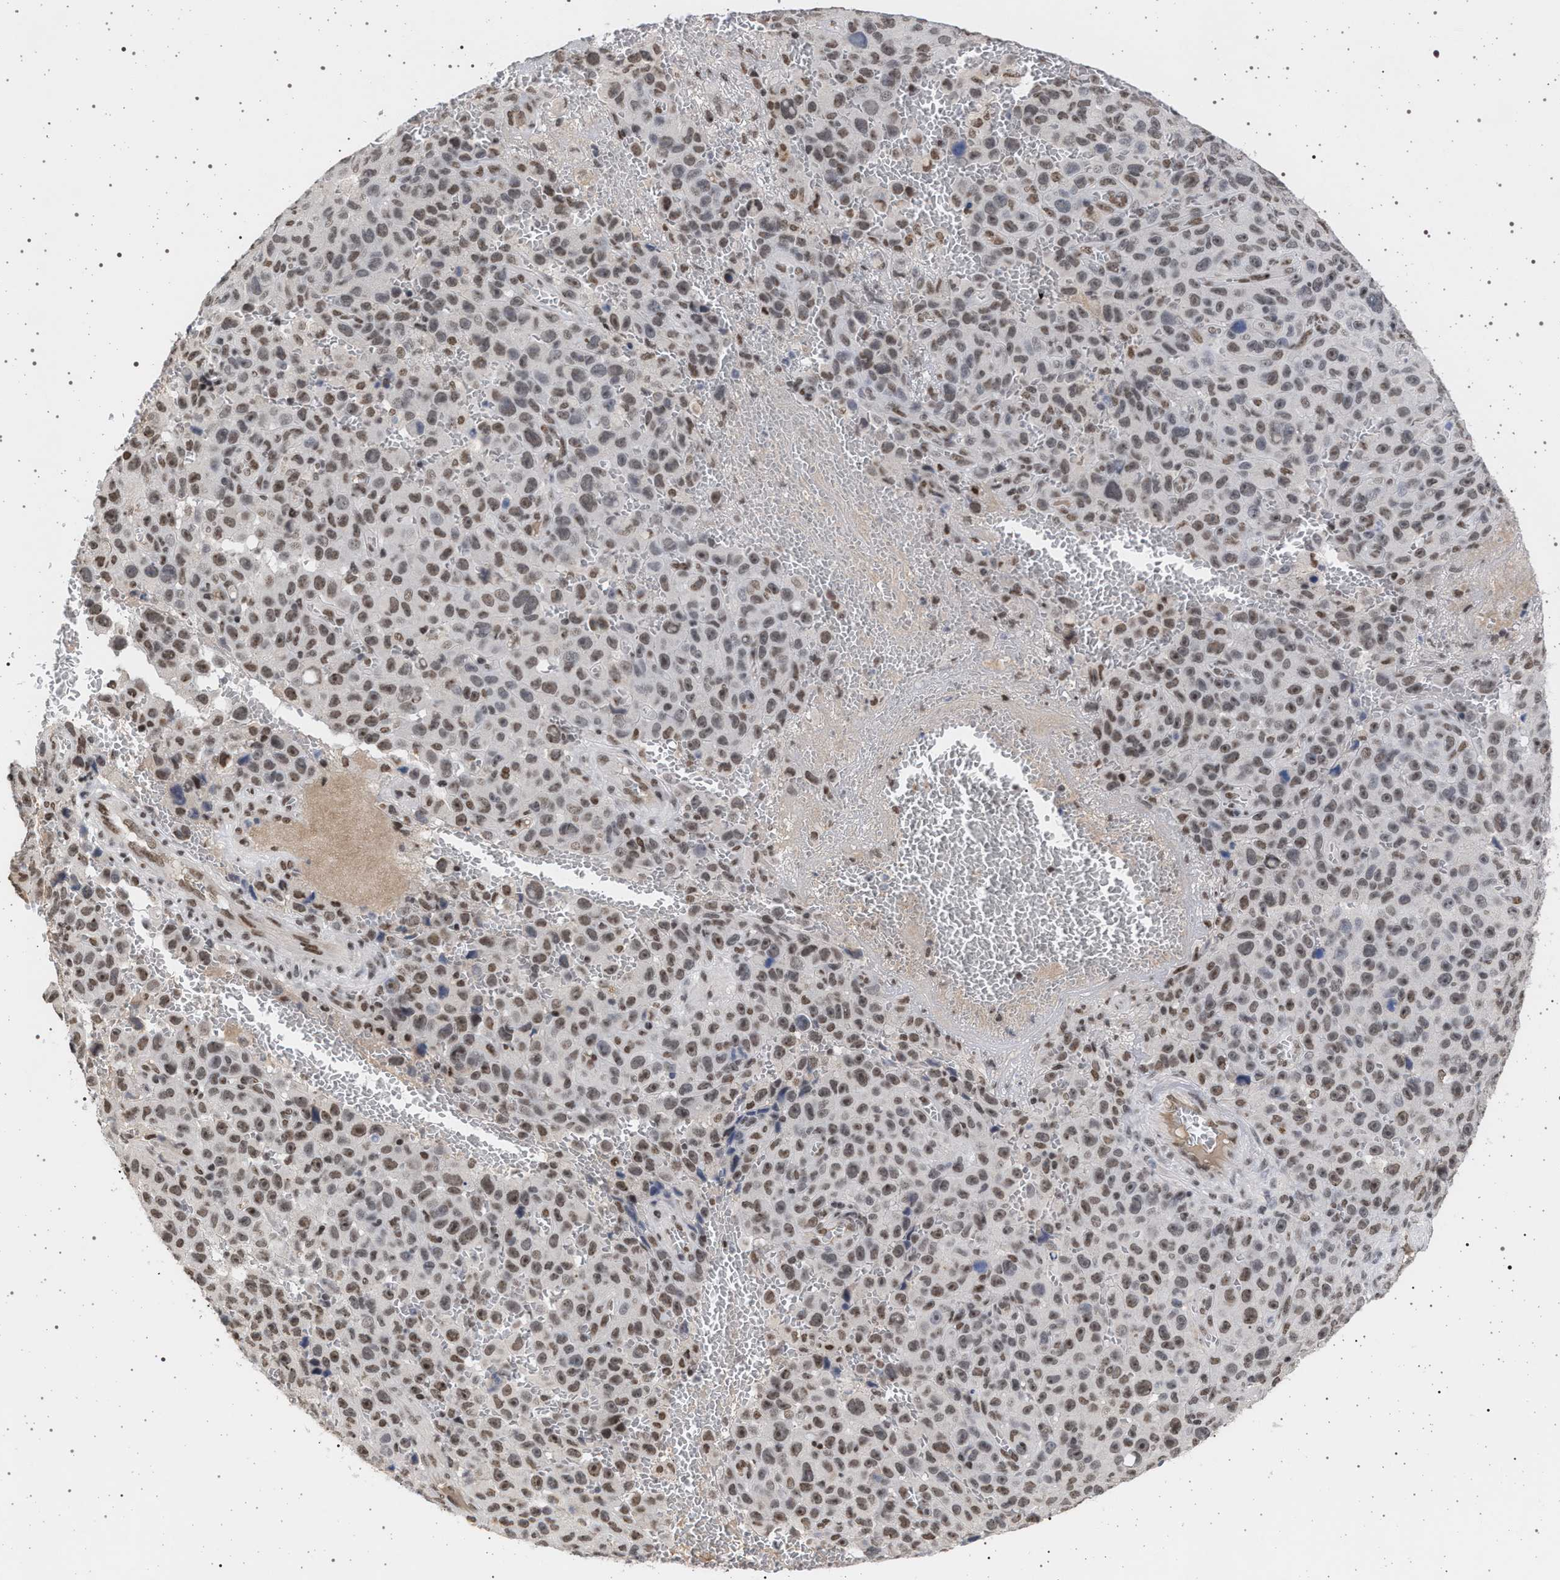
{"staining": {"intensity": "weak", "quantity": ">75%", "location": "nuclear"}, "tissue": "melanoma", "cell_type": "Tumor cells", "image_type": "cancer", "snomed": [{"axis": "morphology", "description": "Malignant melanoma, NOS"}, {"axis": "topography", "description": "Skin"}], "caption": "Immunohistochemistry micrograph of human malignant melanoma stained for a protein (brown), which demonstrates low levels of weak nuclear expression in about >75% of tumor cells.", "gene": "PHF12", "patient": {"sex": "female", "age": 82}}